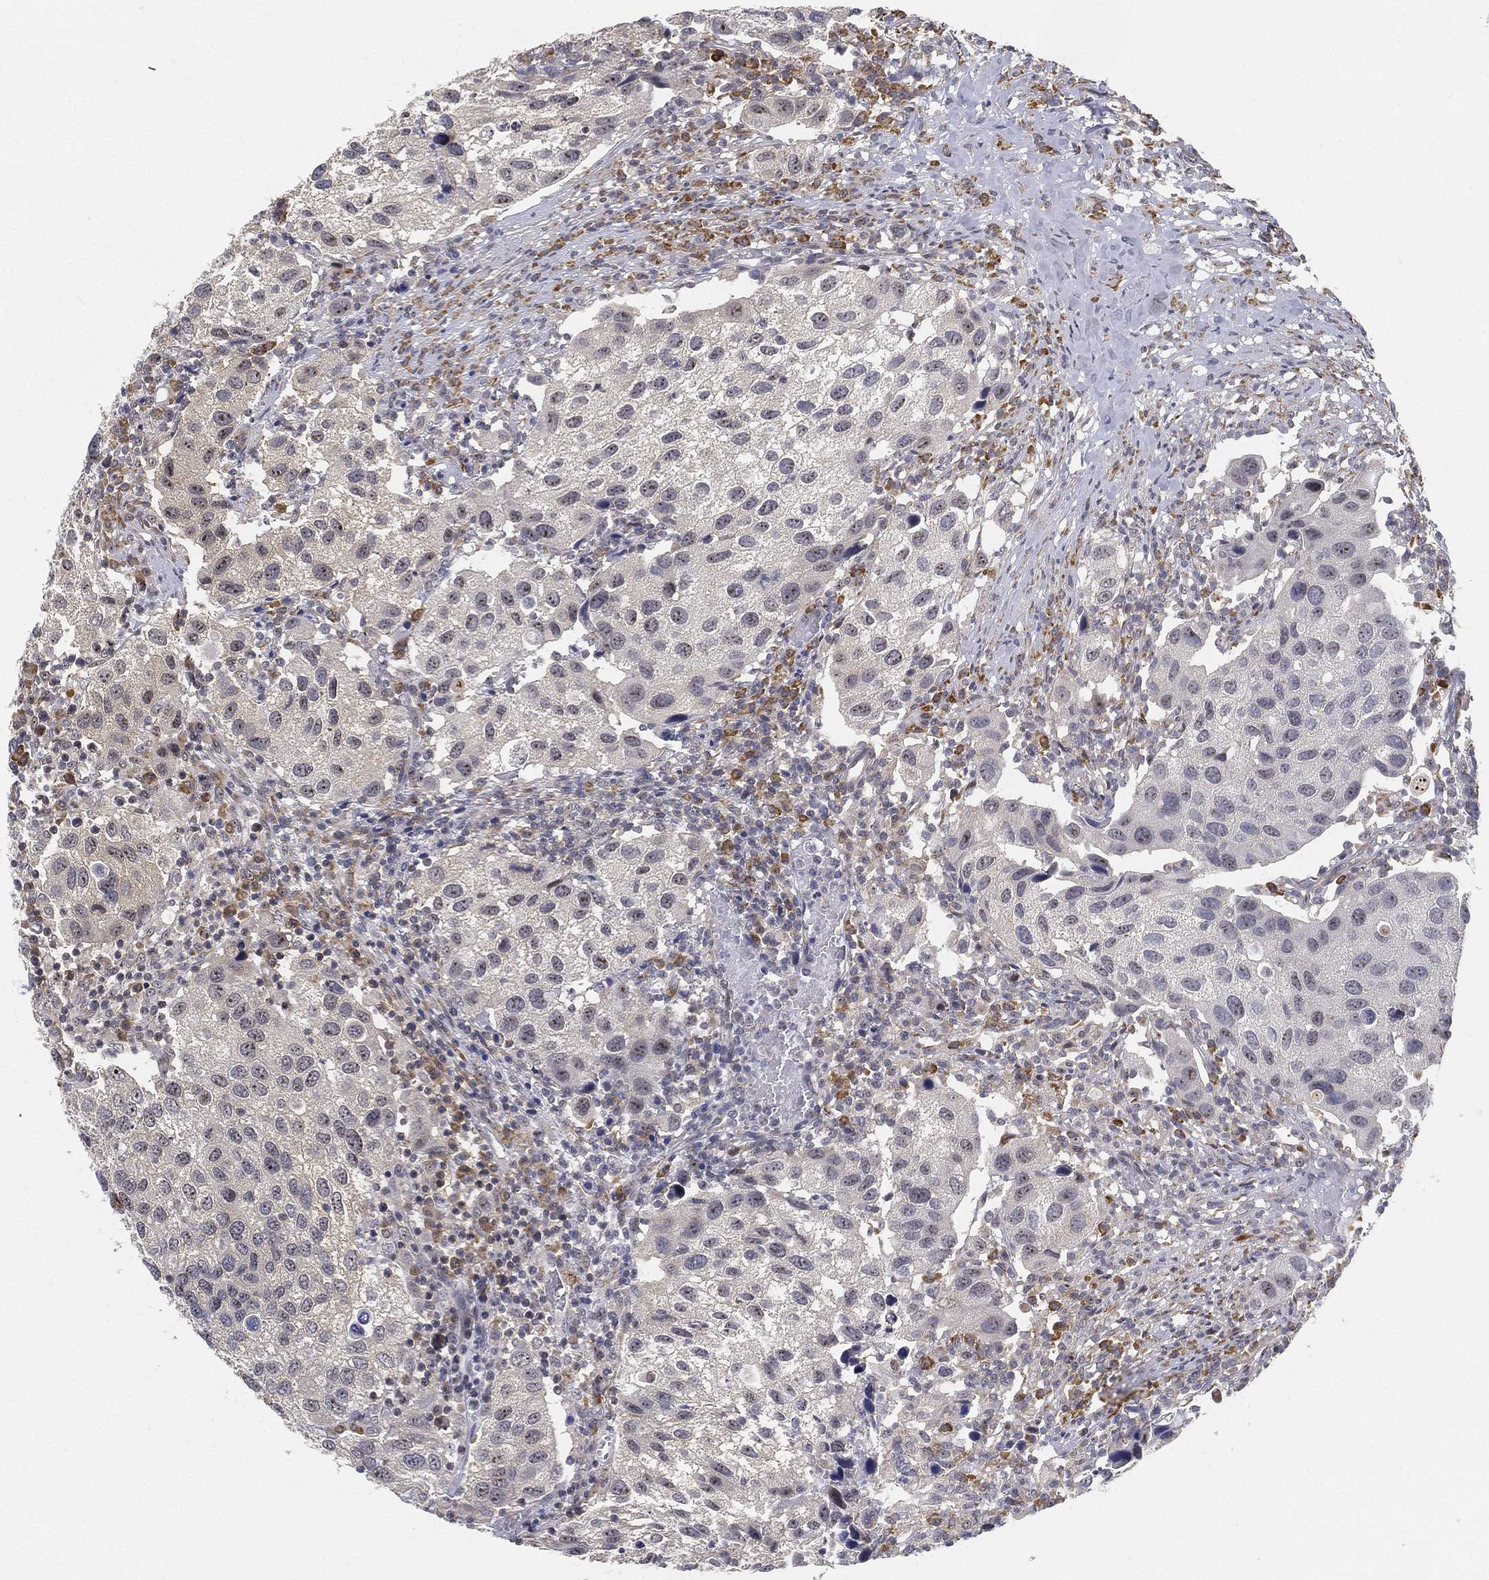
{"staining": {"intensity": "moderate", "quantity": "<25%", "location": "nuclear"}, "tissue": "urothelial cancer", "cell_type": "Tumor cells", "image_type": "cancer", "snomed": [{"axis": "morphology", "description": "Urothelial carcinoma, High grade"}, {"axis": "topography", "description": "Urinary bladder"}], "caption": "Immunohistochemistry (IHC) image of urothelial cancer stained for a protein (brown), which exhibits low levels of moderate nuclear positivity in approximately <25% of tumor cells.", "gene": "PPP1R16B", "patient": {"sex": "male", "age": 79}}